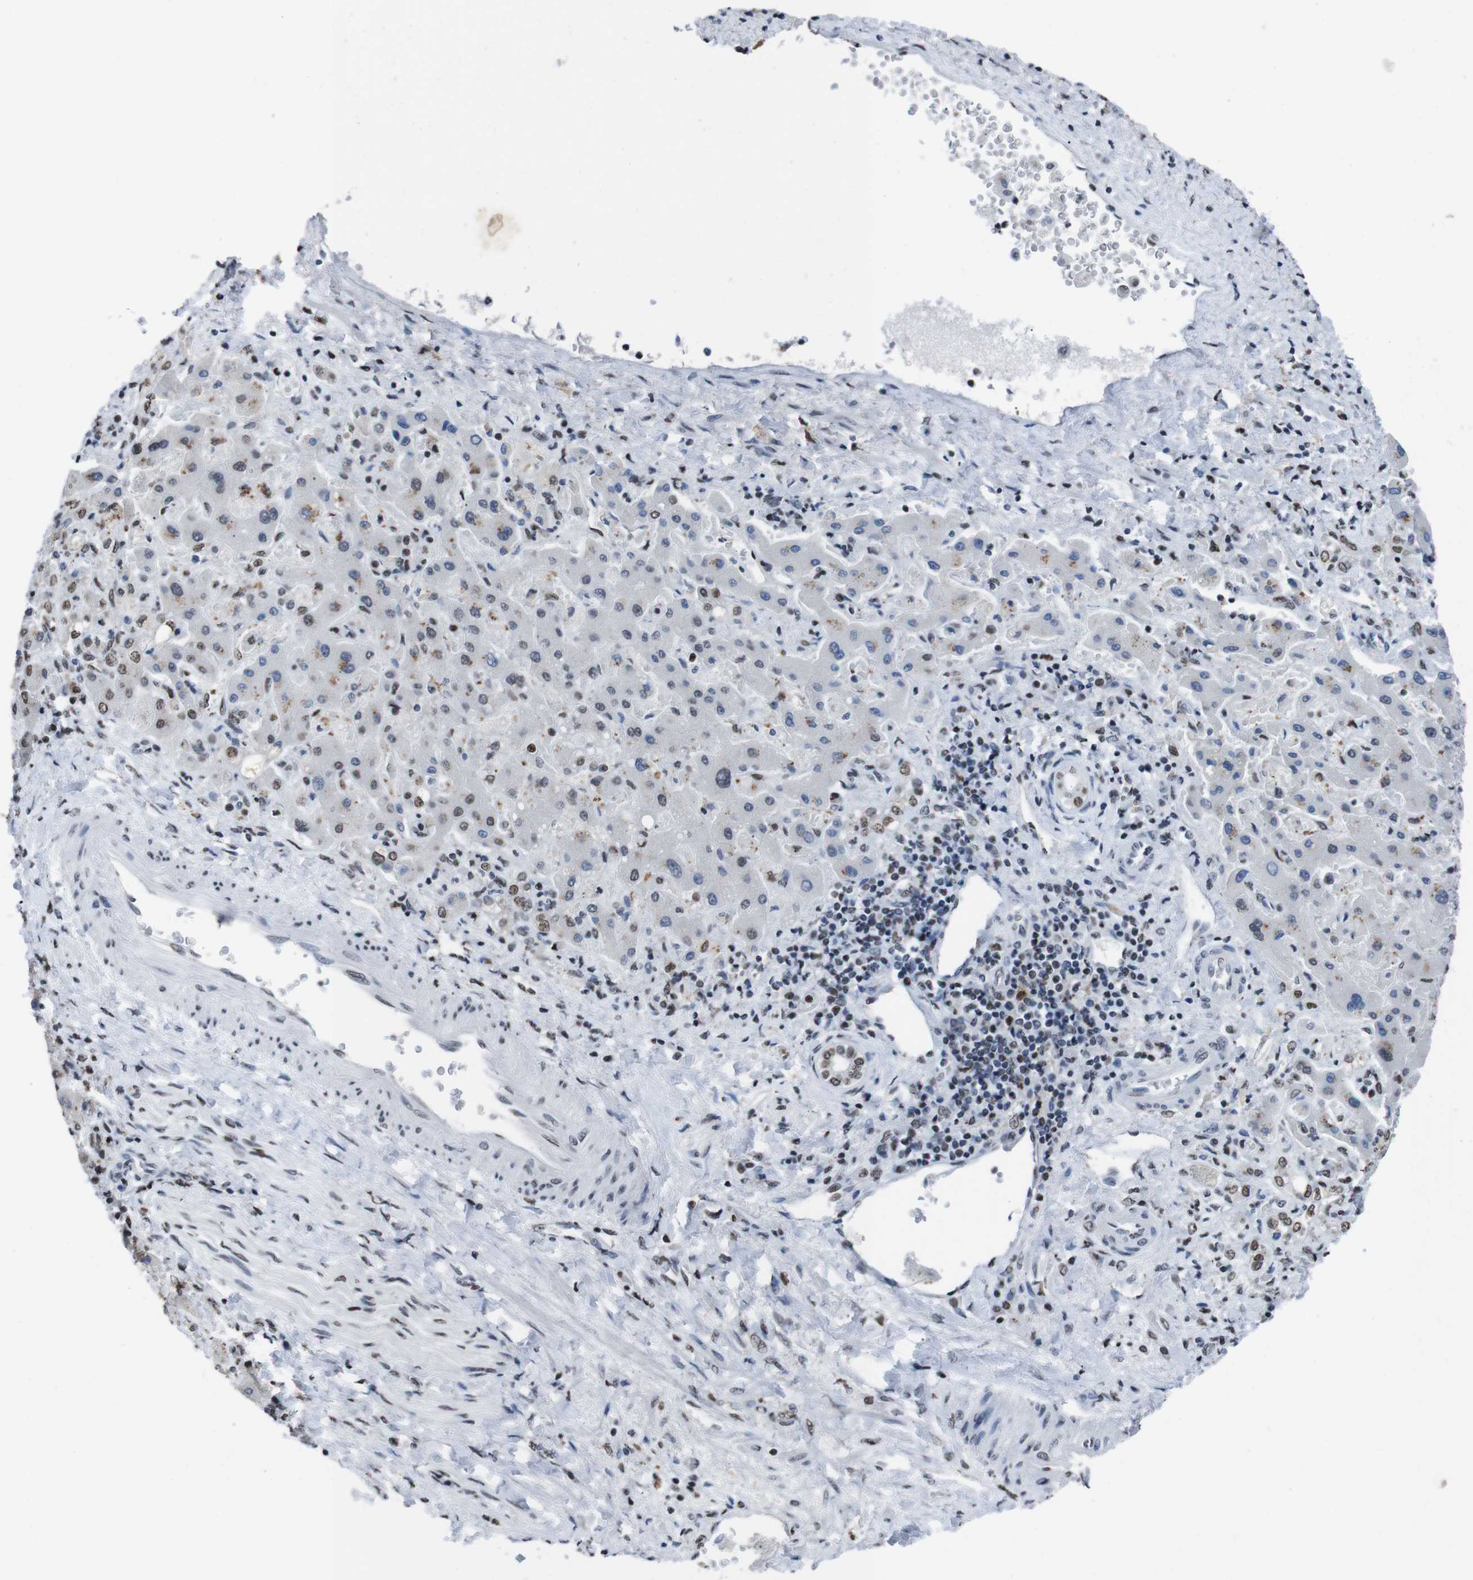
{"staining": {"intensity": "moderate", "quantity": ">75%", "location": "nuclear"}, "tissue": "liver cancer", "cell_type": "Tumor cells", "image_type": "cancer", "snomed": [{"axis": "morphology", "description": "Cholangiocarcinoma"}, {"axis": "topography", "description": "Liver"}], "caption": "Immunohistochemical staining of human liver cholangiocarcinoma displays medium levels of moderate nuclear protein staining in approximately >75% of tumor cells. (DAB = brown stain, brightfield microscopy at high magnification).", "gene": "PIP4P2", "patient": {"sex": "male", "age": 50}}